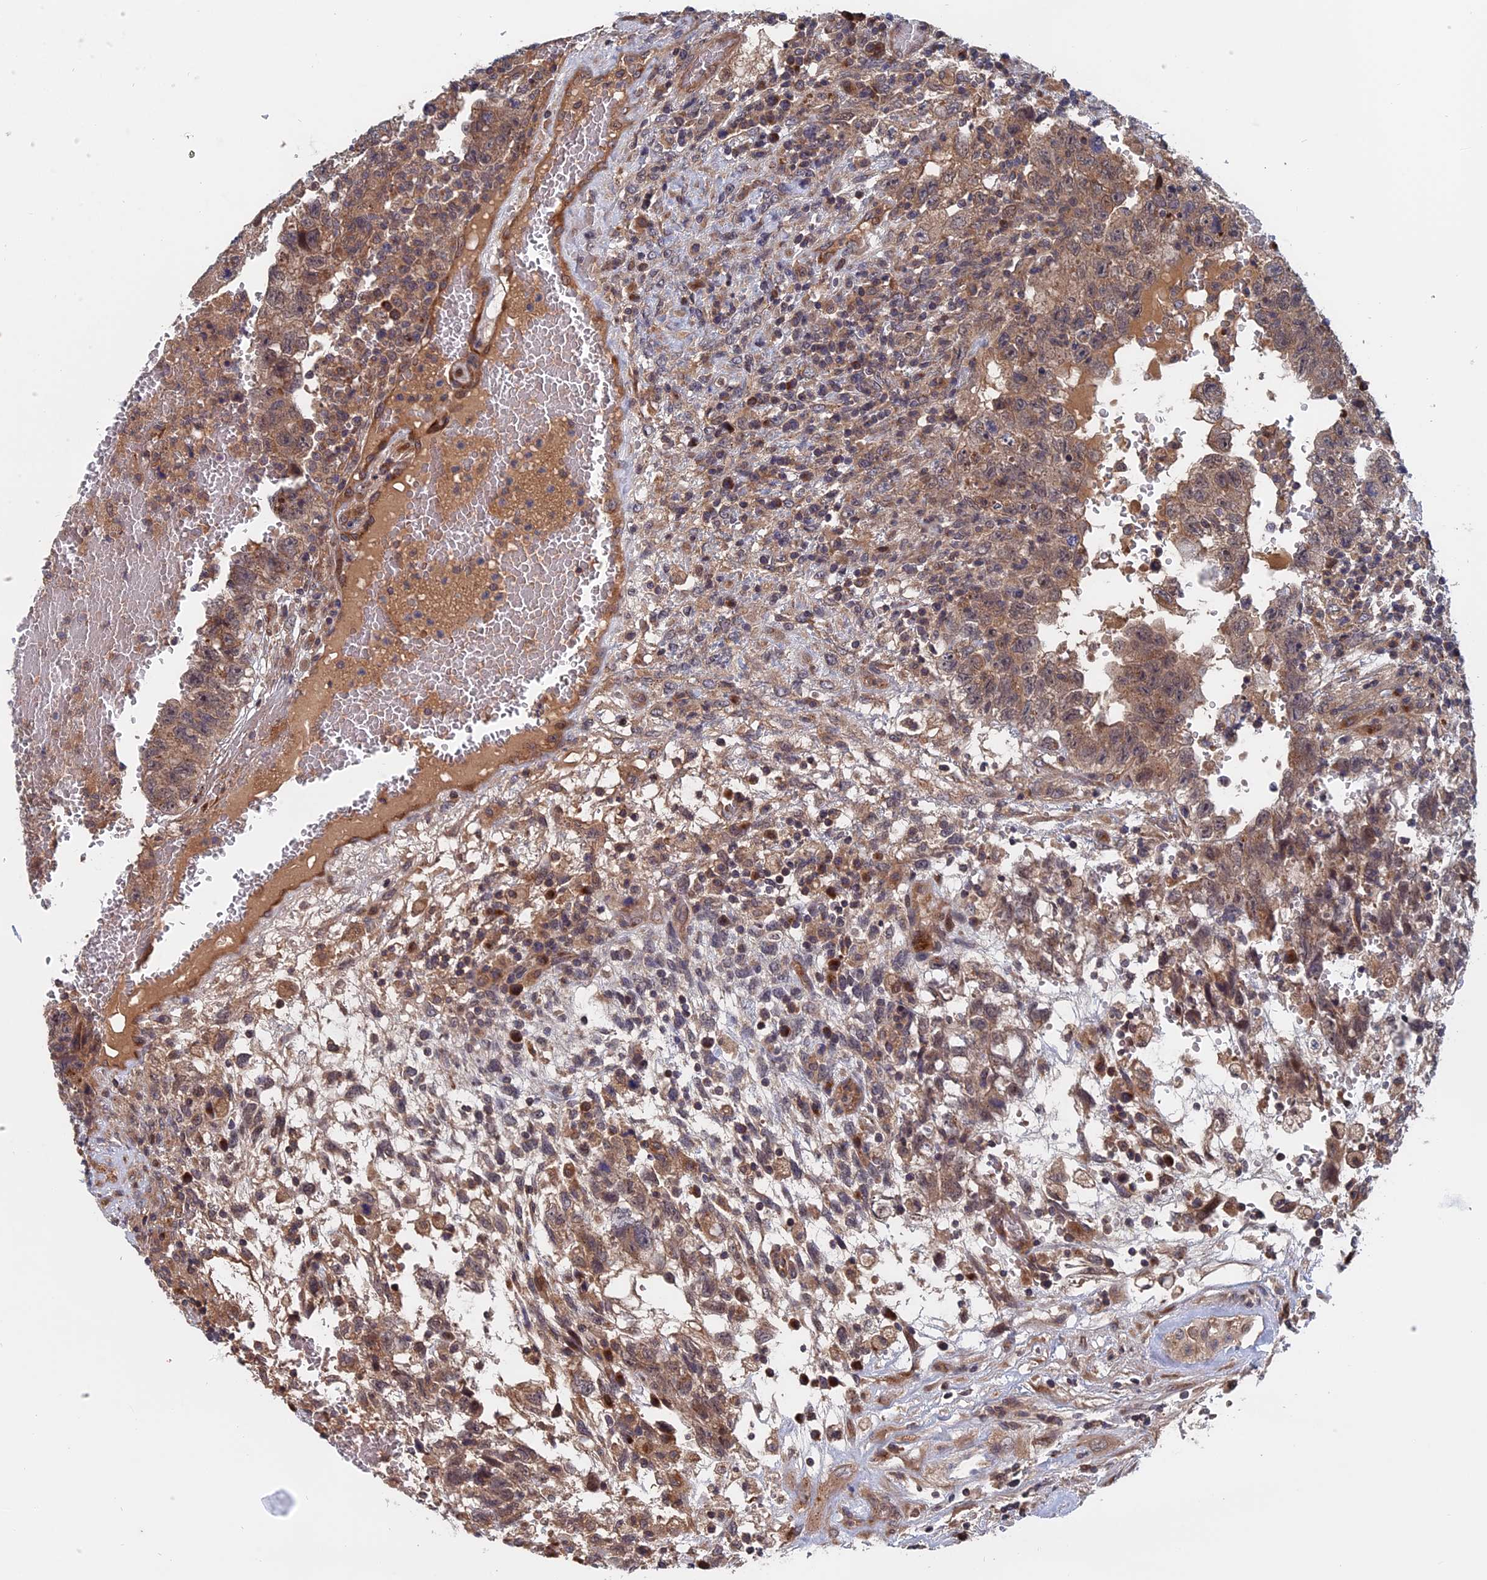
{"staining": {"intensity": "moderate", "quantity": ">75%", "location": "cytoplasmic/membranous"}, "tissue": "testis cancer", "cell_type": "Tumor cells", "image_type": "cancer", "snomed": [{"axis": "morphology", "description": "Carcinoma, Embryonal, NOS"}, {"axis": "topography", "description": "Testis"}], "caption": "Protein expression analysis of human testis embryonal carcinoma reveals moderate cytoplasmic/membranous positivity in about >75% of tumor cells.", "gene": "TRAPPC2L", "patient": {"sex": "male", "age": 36}}